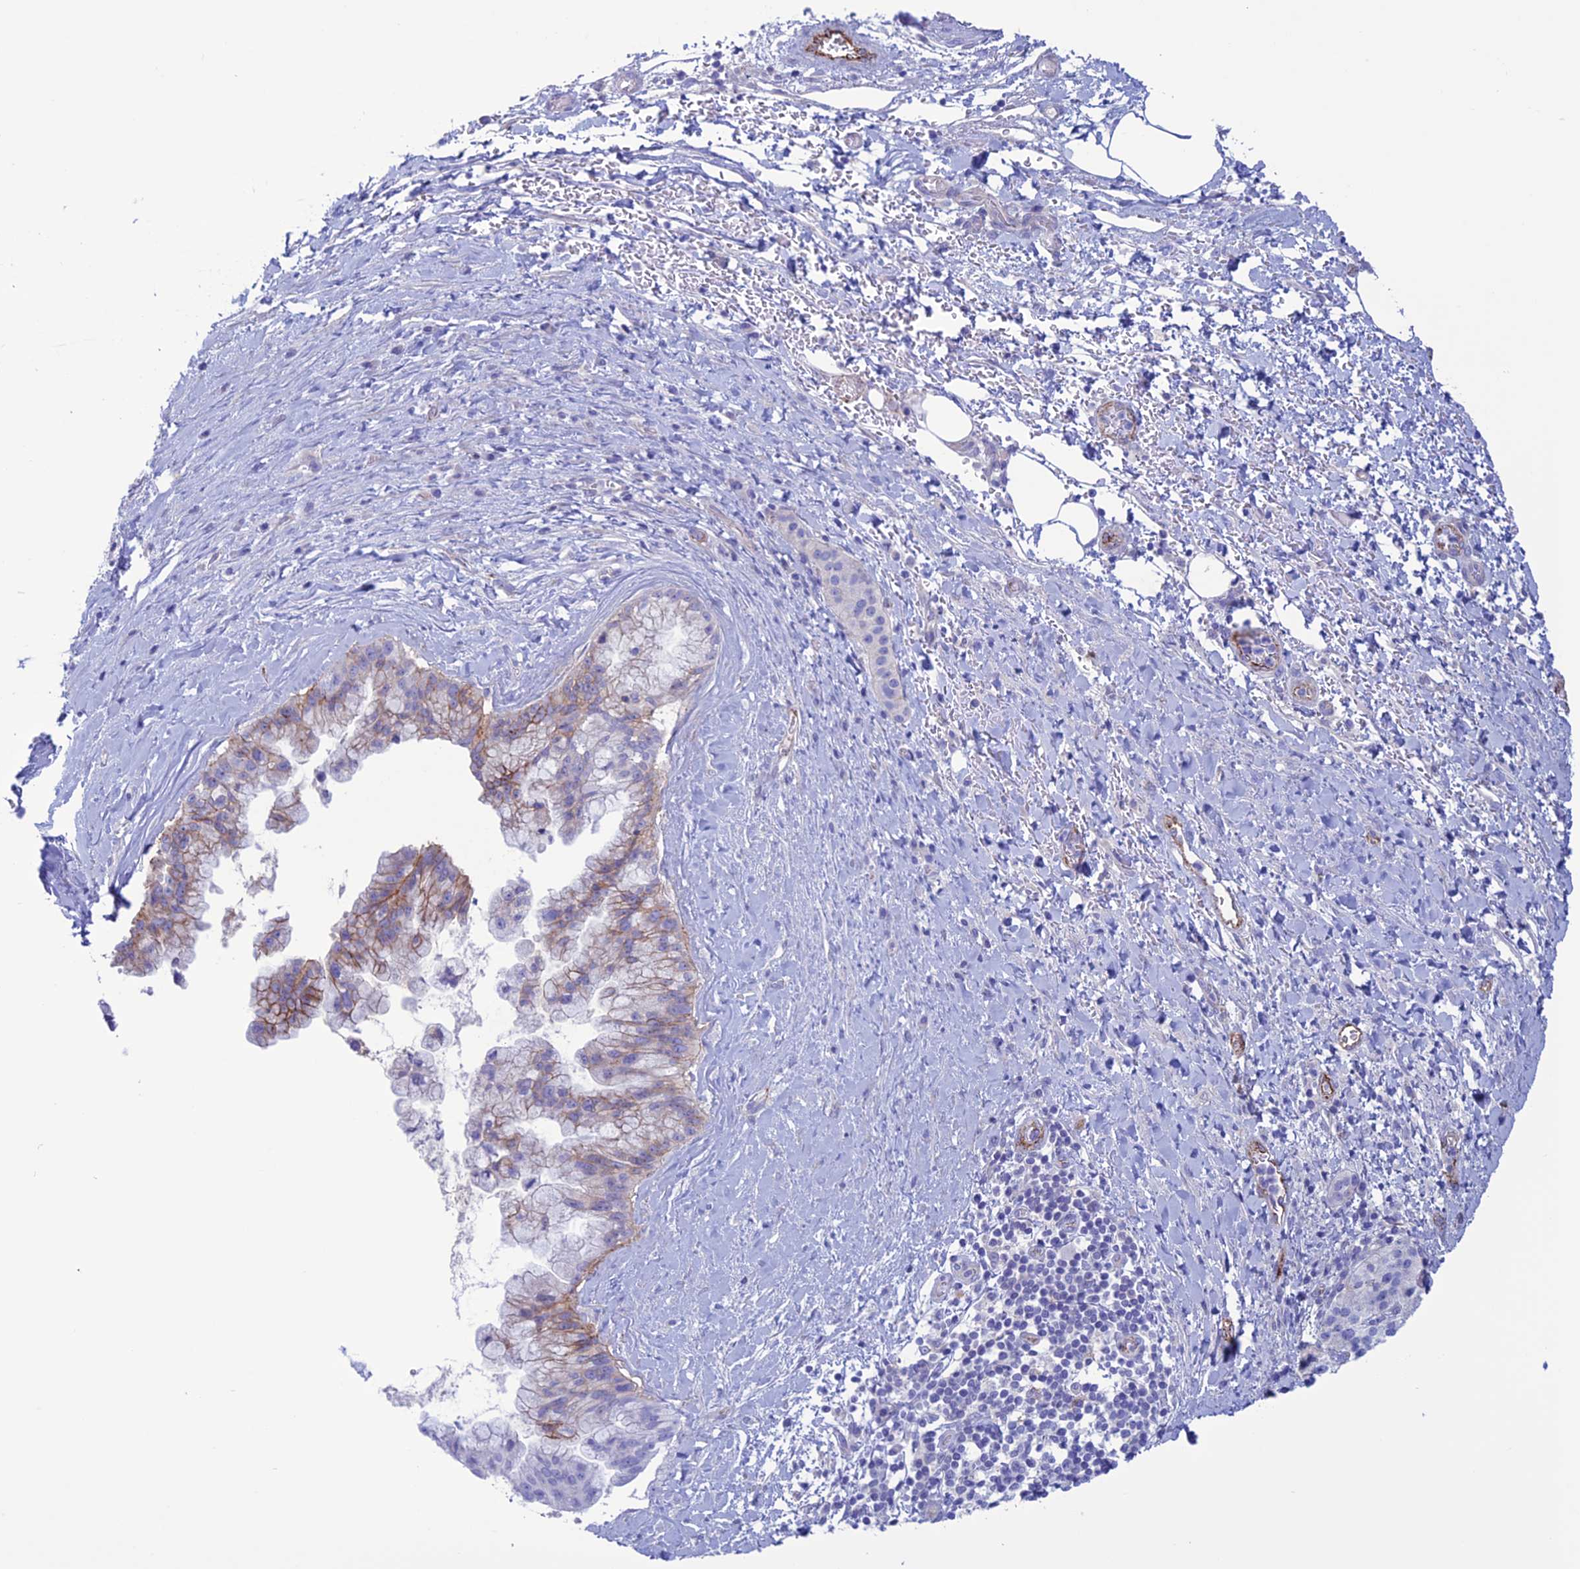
{"staining": {"intensity": "moderate", "quantity": "<25%", "location": "cytoplasmic/membranous"}, "tissue": "pancreatic cancer", "cell_type": "Tumor cells", "image_type": "cancer", "snomed": [{"axis": "morphology", "description": "Adenocarcinoma, NOS"}, {"axis": "topography", "description": "Pancreas"}], "caption": "Approximately <25% of tumor cells in human adenocarcinoma (pancreatic) show moderate cytoplasmic/membranous protein positivity as visualized by brown immunohistochemical staining.", "gene": "CDC42EP5", "patient": {"sex": "male", "age": 73}}